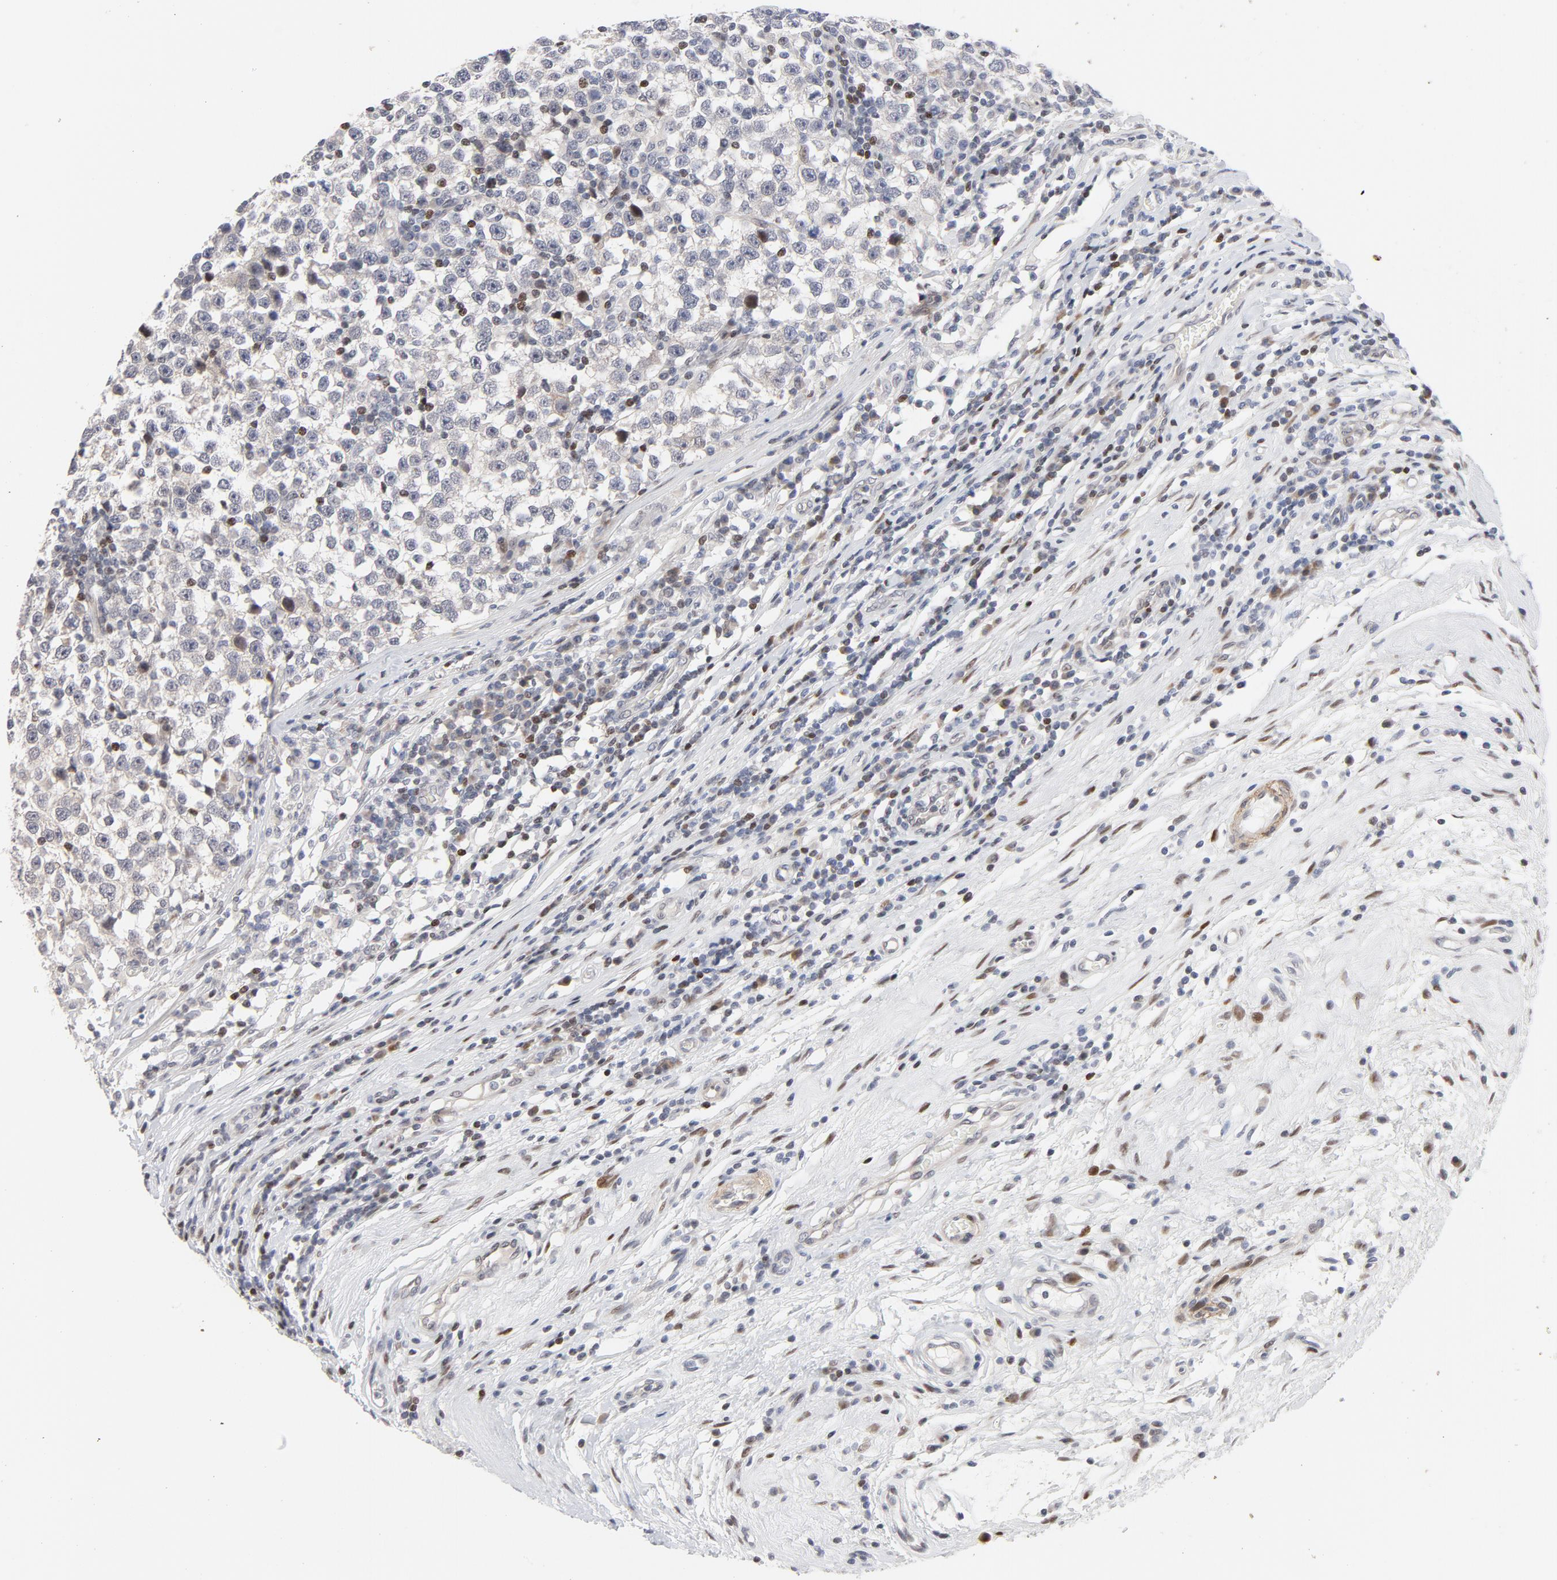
{"staining": {"intensity": "negative", "quantity": "none", "location": "none"}, "tissue": "testis cancer", "cell_type": "Tumor cells", "image_type": "cancer", "snomed": [{"axis": "morphology", "description": "Seminoma, NOS"}, {"axis": "topography", "description": "Testis"}], "caption": "Tumor cells are negative for brown protein staining in testis cancer.", "gene": "NFIC", "patient": {"sex": "male", "age": 43}}